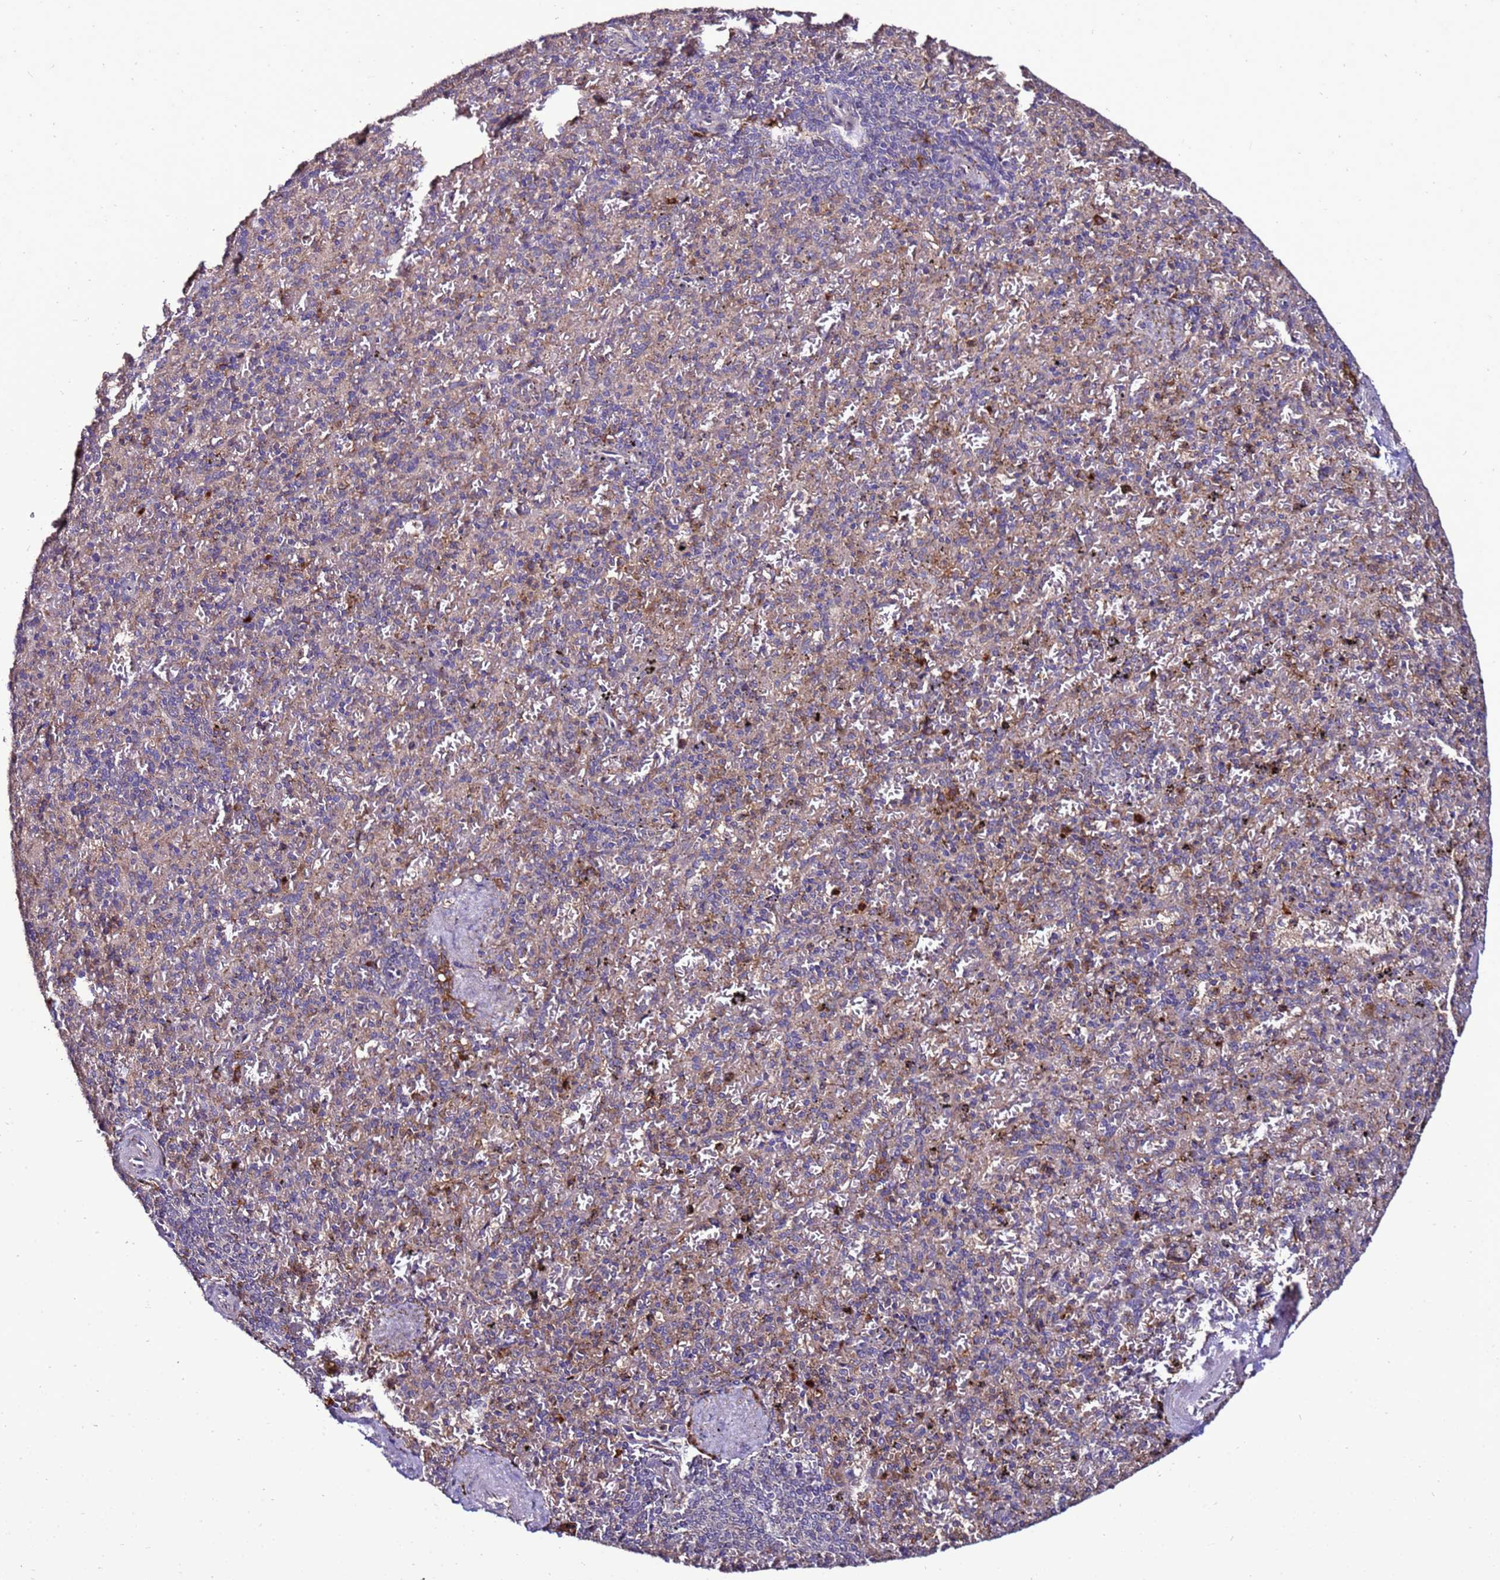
{"staining": {"intensity": "weak", "quantity": "<25%", "location": "cytoplasmic/membranous"}, "tissue": "spleen", "cell_type": "Cells in red pulp", "image_type": "normal", "snomed": [{"axis": "morphology", "description": "Normal tissue, NOS"}, {"axis": "topography", "description": "Spleen"}], "caption": "Cells in red pulp are negative for protein expression in unremarkable human spleen. (DAB IHC, high magnification).", "gene": "ANTKMT", "patient": {"sex": "male", "age": 82}}